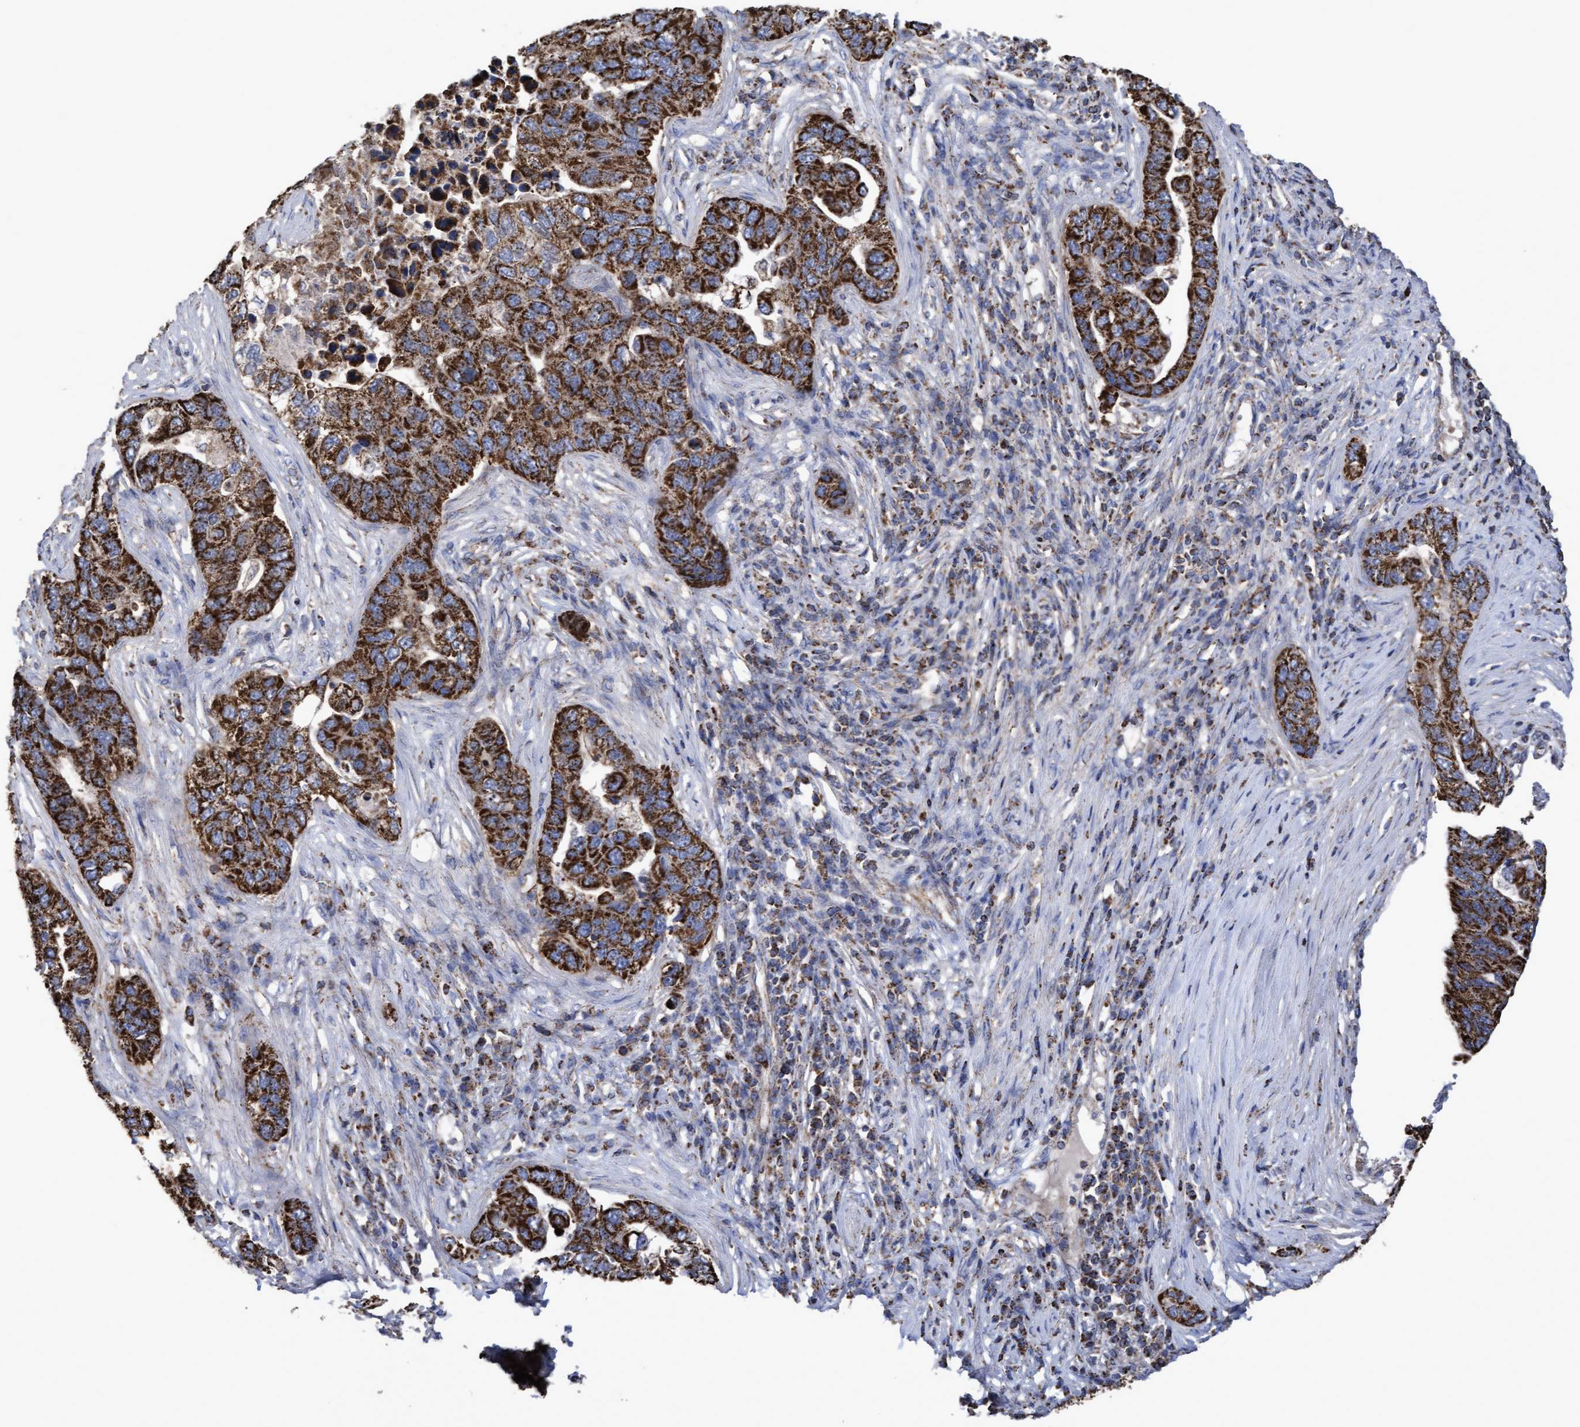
{"staining": {"intensity": "strong", "quantity": ">75%", "location": "cytoplasmic/membranous"}, "tissue": "pancreatic cancer", "cell_type": "Tumor cells", "image_type": "cancer", "snomed": [{"axis": "morphology", "description": "Adenocarcinoma, NOS"}, {"axis": "topography", "description": "Pancreas"}], "caption": "Protein expression by immunohistochemistry displays strong cytoplasmic/membranous positivity in approximately >75% of tumor cells in pancreatic cancer.", "gene": "COBL", "patient": {"sex": "female", "age": 61}}